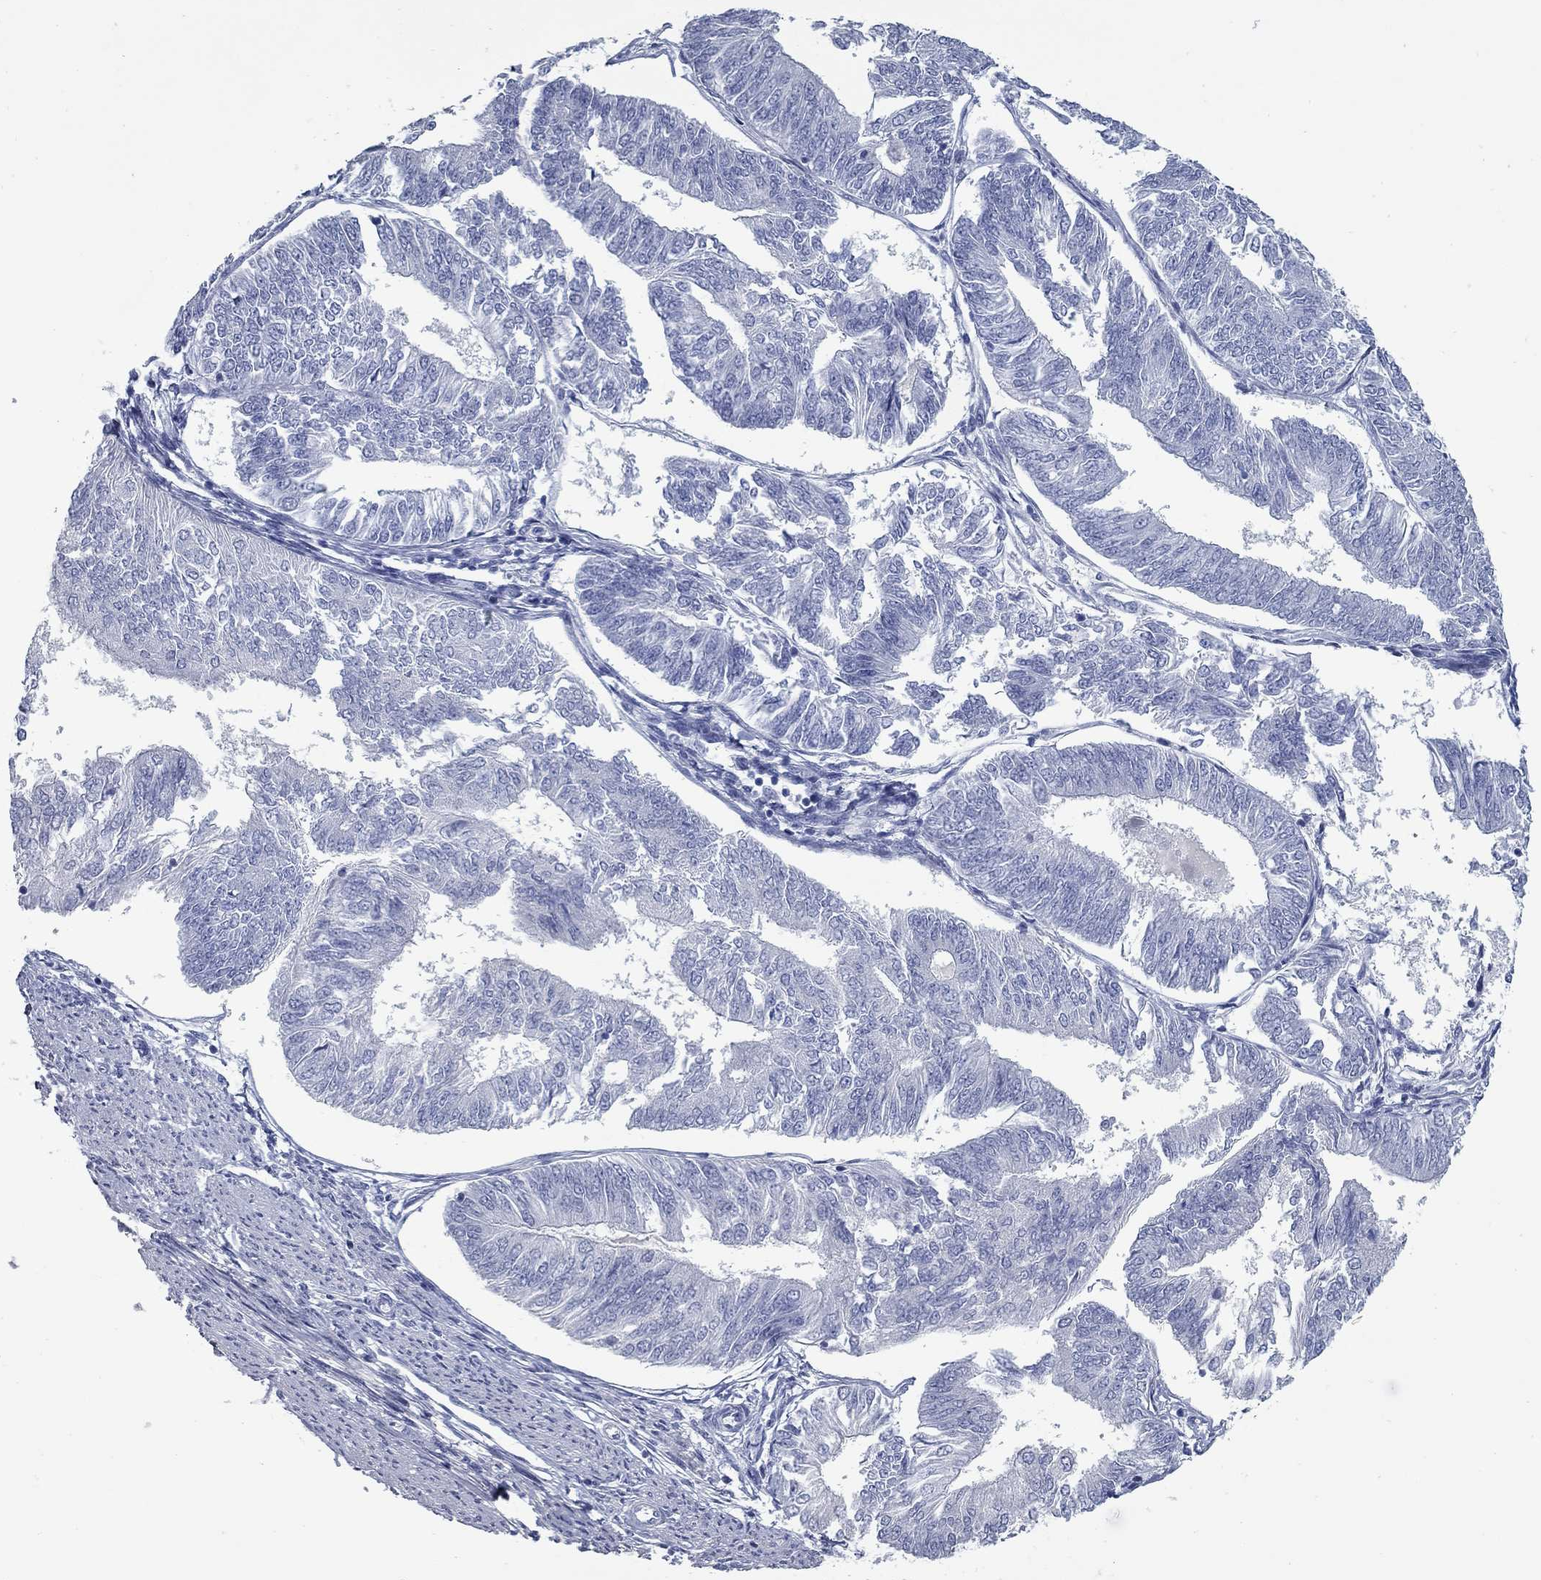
{"staining": {"intensity": "negative", "quantity": "none", "location": "none"}, "tissue": "endometrial cancer", "cell_type": "Tumor cells", "image_type": "cancer", "snomed": [{"axis": "morphology", "description": "Adenocarcinoma, NOS"}, {"axis": "topography", "description": "Endometrium"}], "caption": "High power microscopy micrograph of an immunohistochemistry image of endometrial adenocarcinoma, revealing no significant expression in tumor cells. (Stains: DAB (3,3'-diaminobenzidine) immunohistochemistry with hematoxylin counter stain, Microscopy: brightfield microscopy at high magnification).", "gene": "KIRREL2", "patient": {"sex": "female", "age": 58}}